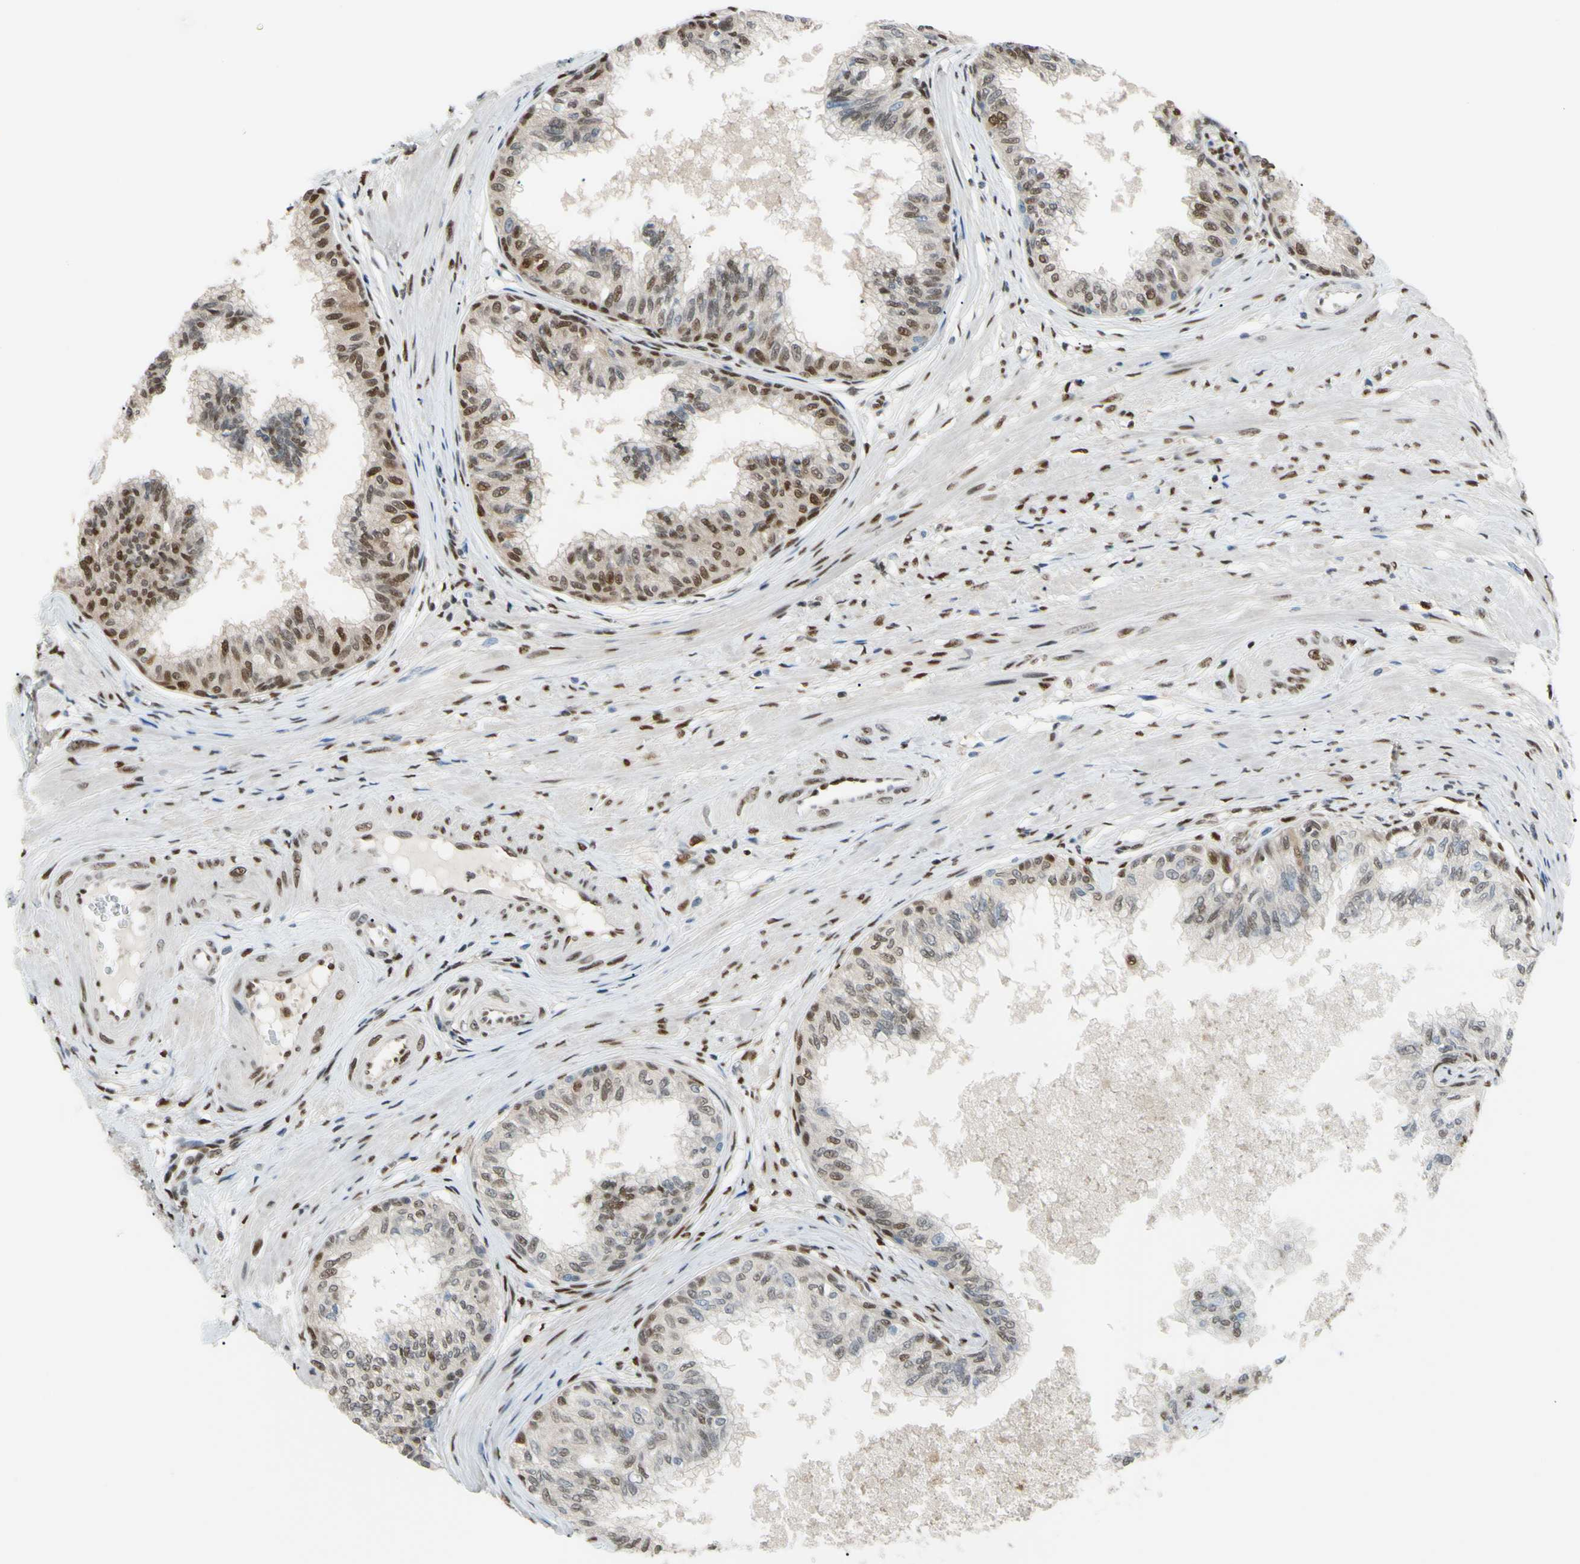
{"staining": {"intensity": "strong", "quantity": "25%-75%", "location": "cytoplasmic/membranous,nuclear"}, "tissue": "prostate", "cell_type": "Glandular cells", "image_type": "normal", "snomed": [{"axis": "morphology", "description": "Normal tissue, NOS"}, {"axis": "topography", "description": "Prostate"}, {"axis": "topography", "description": "Seminal veicle"}], "caption": "DAB (3,3'-diaminobenzidine) immunohistochemical staining of benign human prostate reveals strong cytoplasmic/membranous,nuclear protein positivity in about 25%-75% of glandular cells. The protein of interest is shown in brown color, while the nuclei are stained blue.", "gene": "FKBP5", "patient": {"sex": "male", "age": 60}}